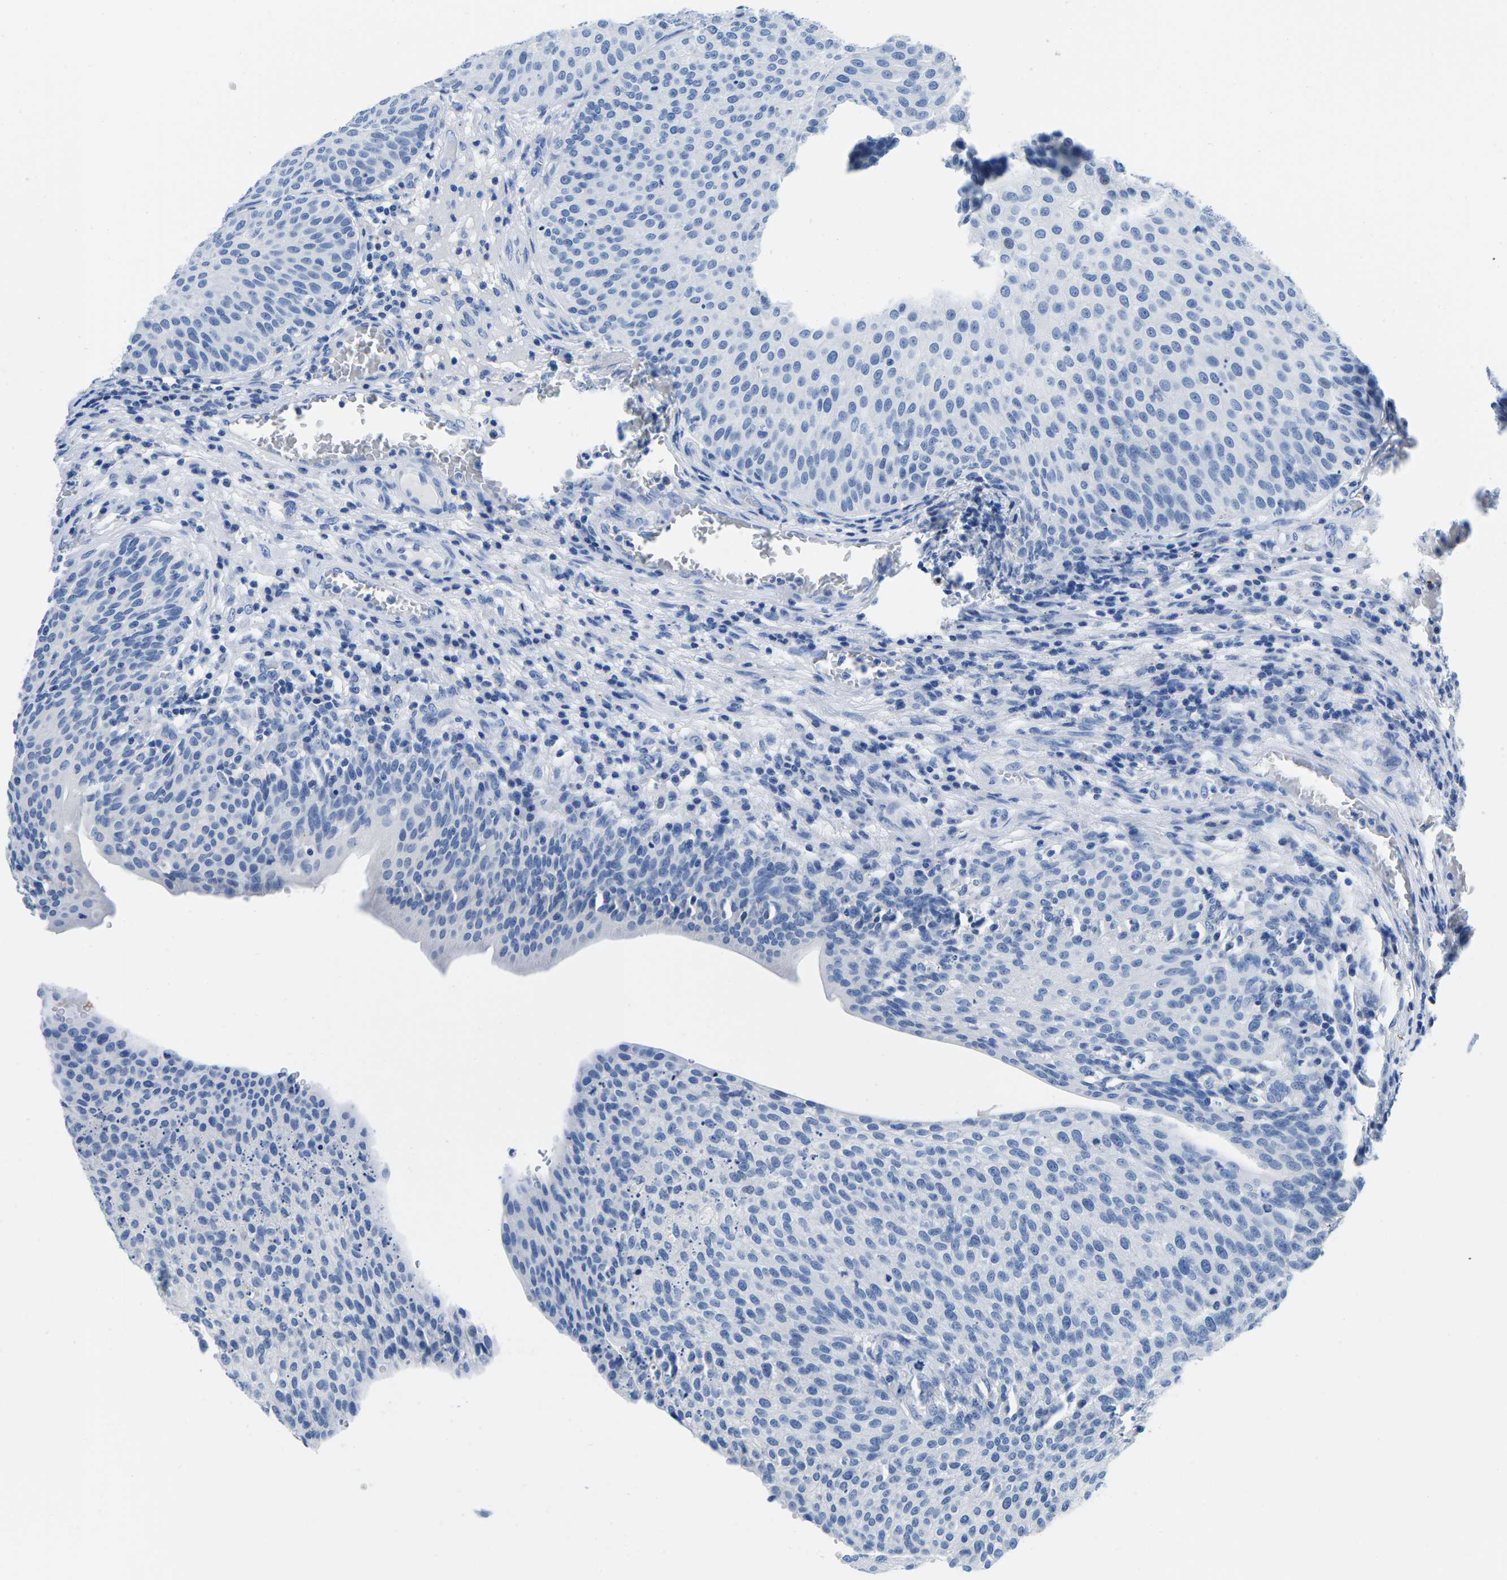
{"staining": {"intensity": "negative", "quantity": "none", "location": "none"}, "tissue": "urothelial cancer", "cell_type": "Tumor cells", "image_type": "cancer", "snomed": [{"axis": "morphology", "description": "Urothelial carcinoma, Low grade"}, {"axis": "topography", "description": "Smooth muscle"}, {"axis": "topography", "description": "Urinary bladder"}], "caption": "The photomicrograph shows no staining of tumor cells in low-grade urothelial carcinoma.", "gene": "CYP1A2", "patient": {"sex": "male", "age": 60}}